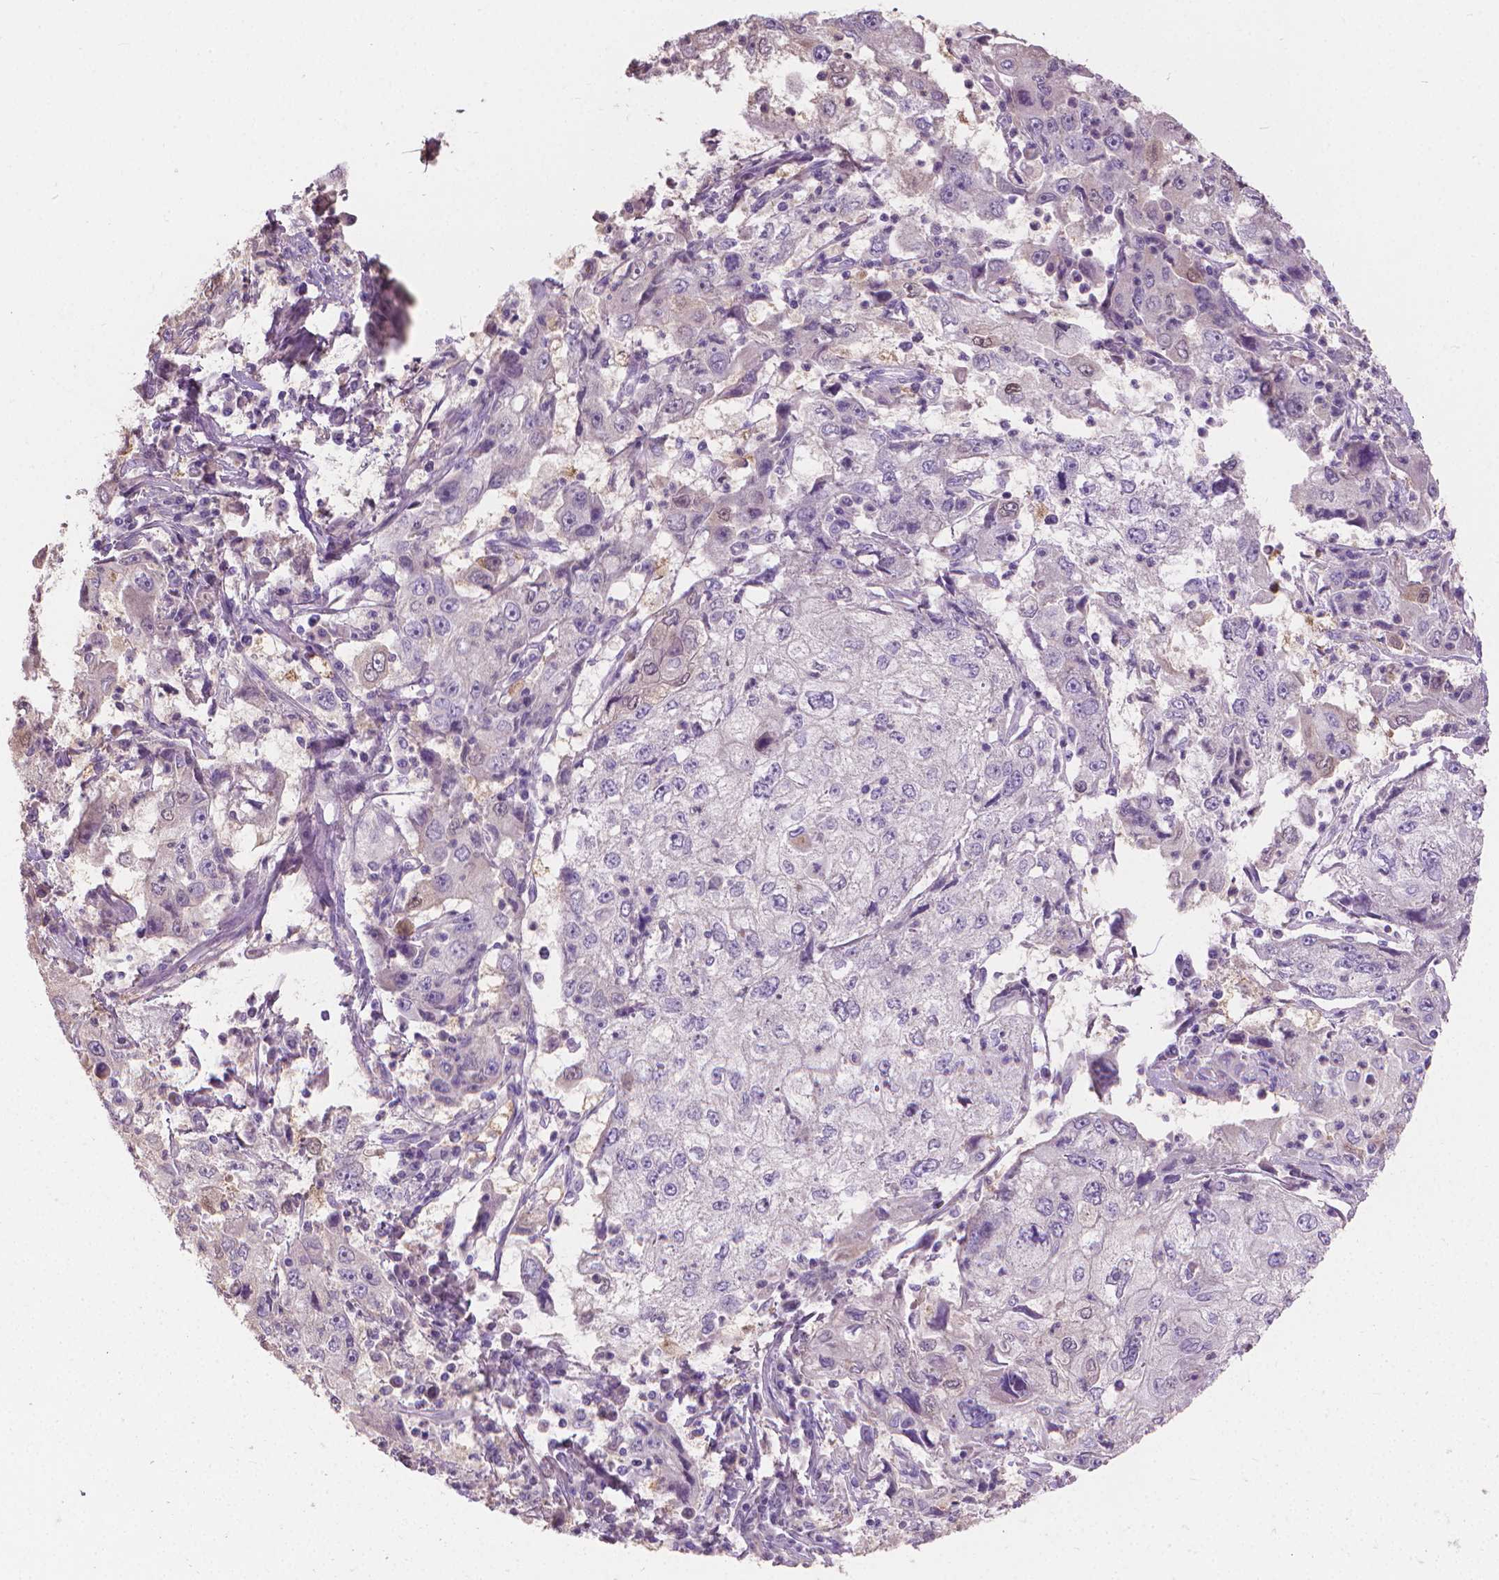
{"staining": {"intensity": "negative", "quantity": "none", "location": "none"}, "tissue": "cervical cancer", "cell_type": "Tumor cells", "image_type": "cancer", "snomed": [{"axis": "morphology", "description": "Squamous cell carcinoma, NOS"}, {"axis": "topography", "description": "Cervix"}], "caption": "This is an immunohistochemistry image of squamous cell carcinoma (cervical). There is no expression in tumor cells.", "gene": "CABCOCO1", "patient": {"sex": "female", "age": 36}}